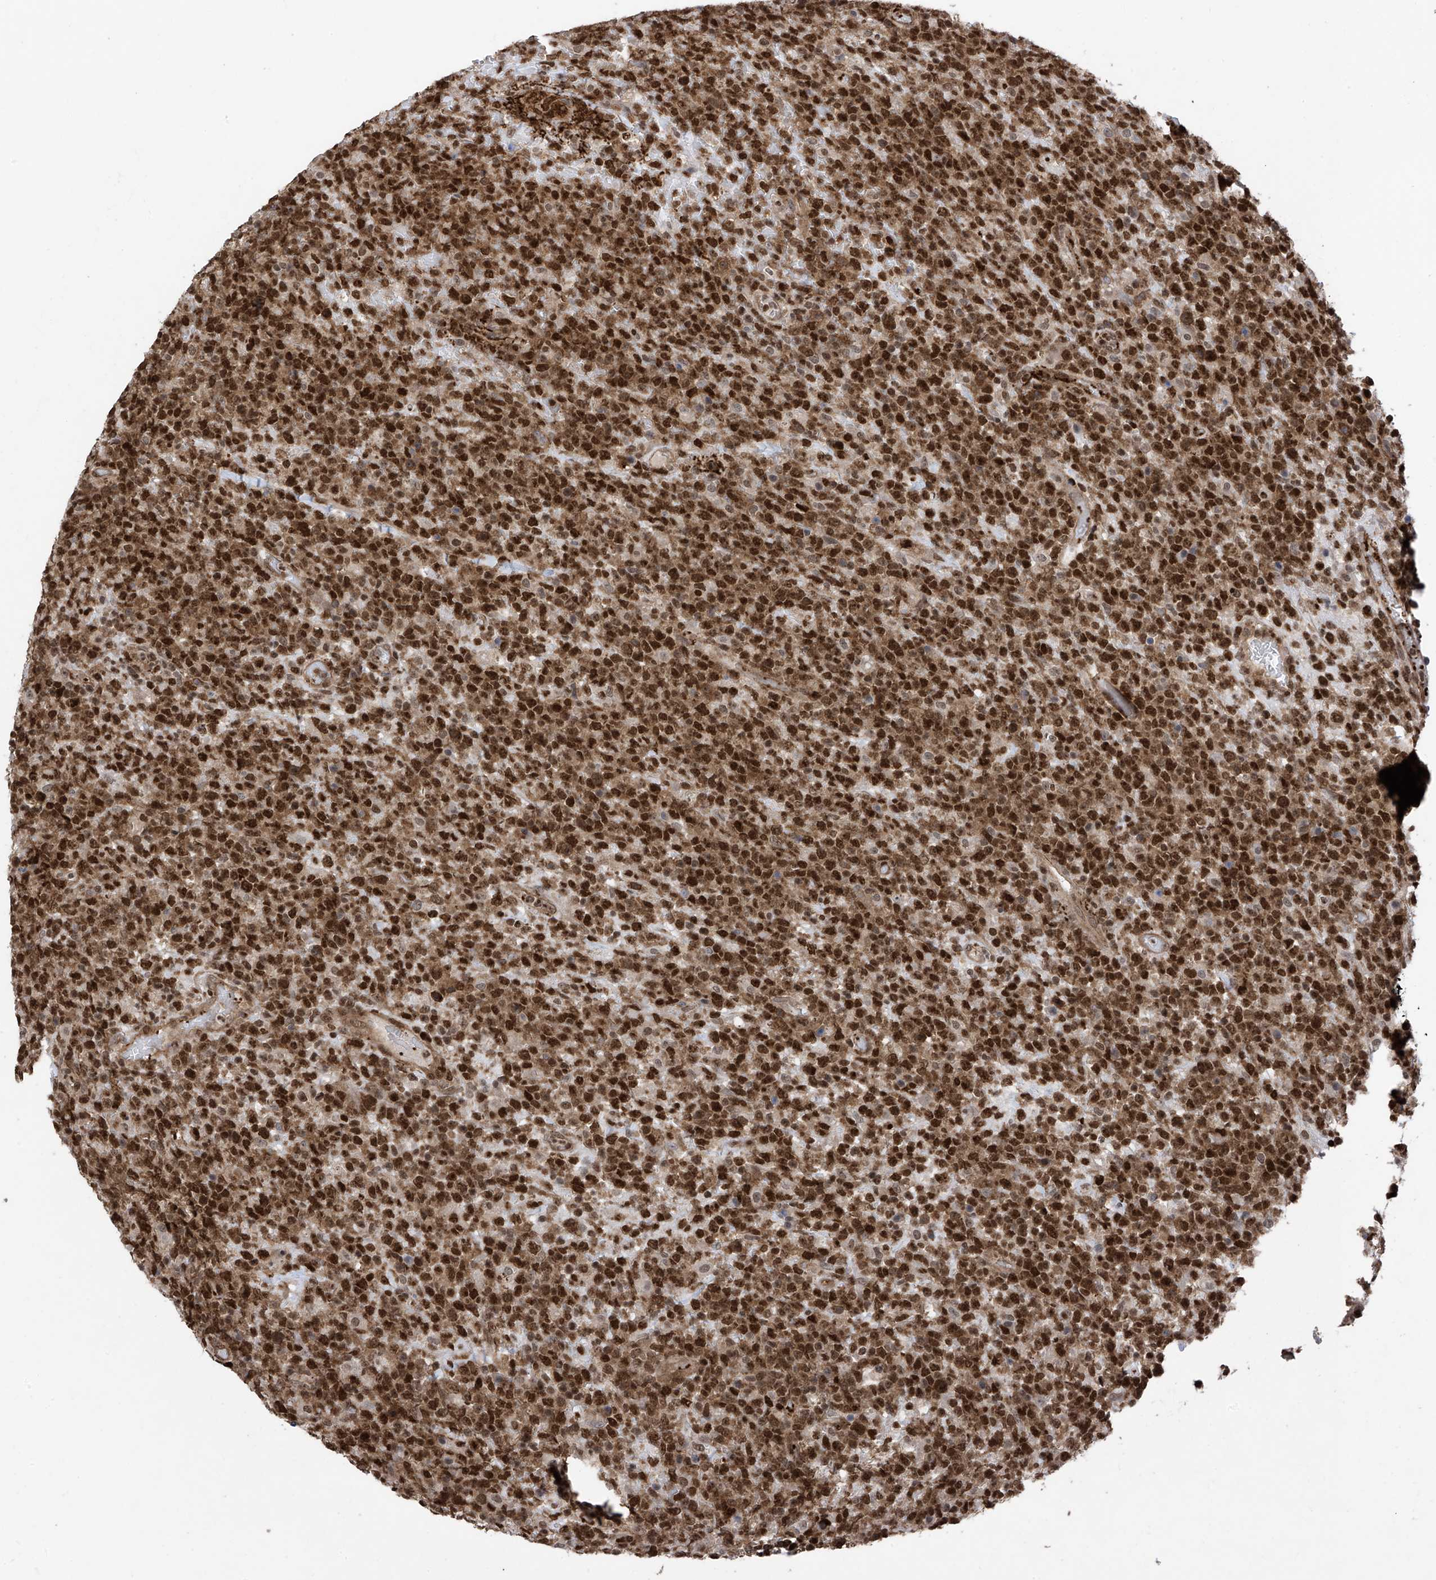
{"staining": {"intensity": "strong", "quantity": ">75%", "location": "cytoplasmic/membranous,nuclear"}, "tissue": "lymphoma", "cell_type": "Tumor cells", "image_type": "cancer", "snomed": [{"axis": "morphology", "description": "Malignant lymphoma, non-Hodgkin's type, High grade"}, {"axis": "topography", "description": "Colon"}], "caption": "A brown stain shows strong cytoplasmic/membranous and nuclear staining of a protein in human lymphoma tumor cells. Nuclei are stained in blue.", "gene": "DNAJC9", "patient": {"sex": "female", "age": 53}}